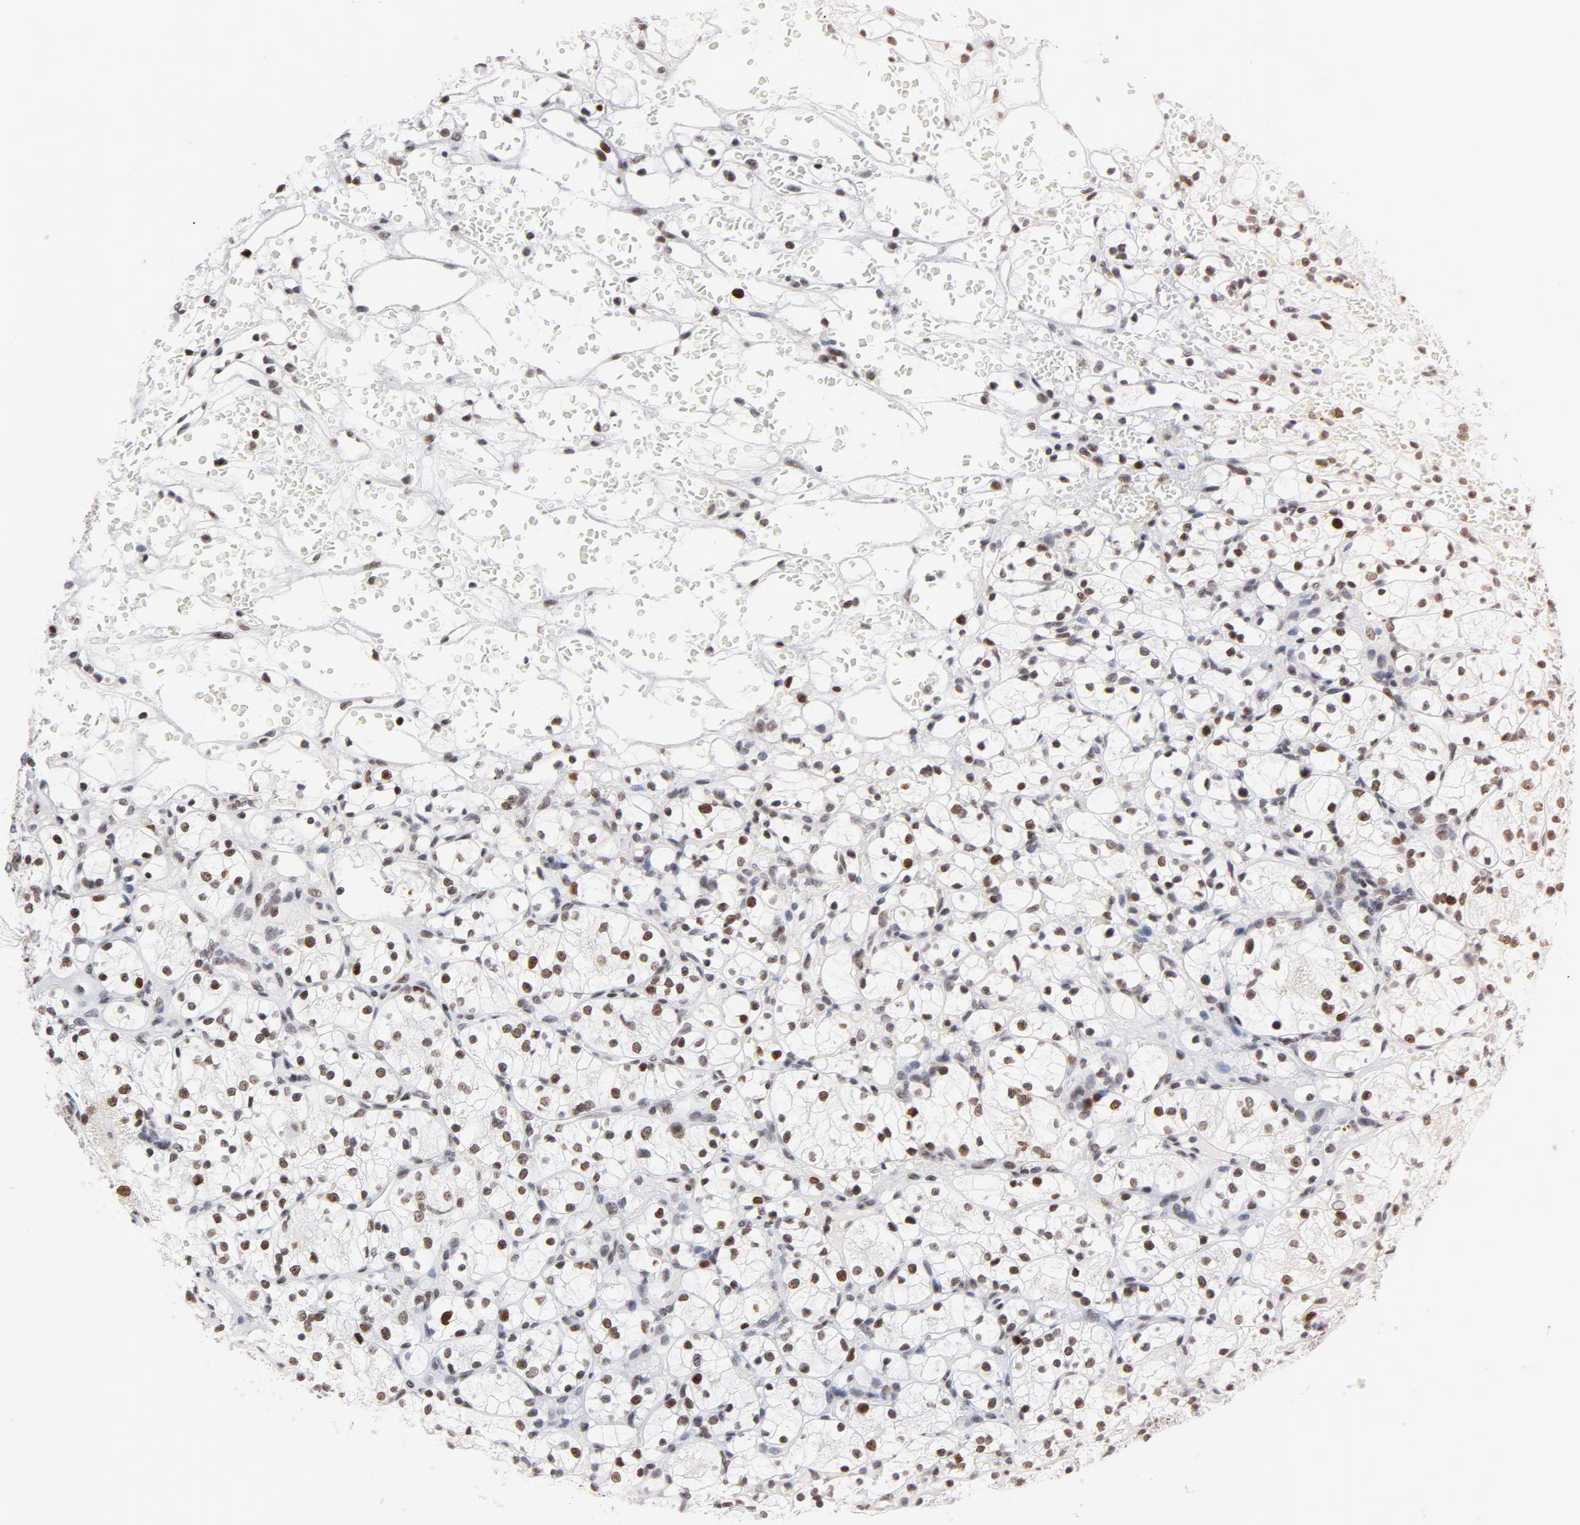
{"staining": {"intensity": "weak", "quantity": "<25%", "location": "nuclear"}, "tissue": "renal cancer", "cell_type": "Tumor cells", "image_type": "cancer", "snomed": [{"axis": "morphology", "description": "Adenocarcinoma, NOS"}, {"axis": "topography", "description": "Kidney"}], "caption": "High magnification brightfield microscopy of renal cancer stained with DAB (3,3'-diaminobenzidine) (brown) and counterstained with hematoxylin (blue): tumor cells show no significant staining. The staining was performed using DAB to visualize the protein expression in brown, while the nuclei were stained in blue with hematoxylin (Magnification: 20x).", "gene": "RFC4", "patient": {"sex": "female", "age": 60}}